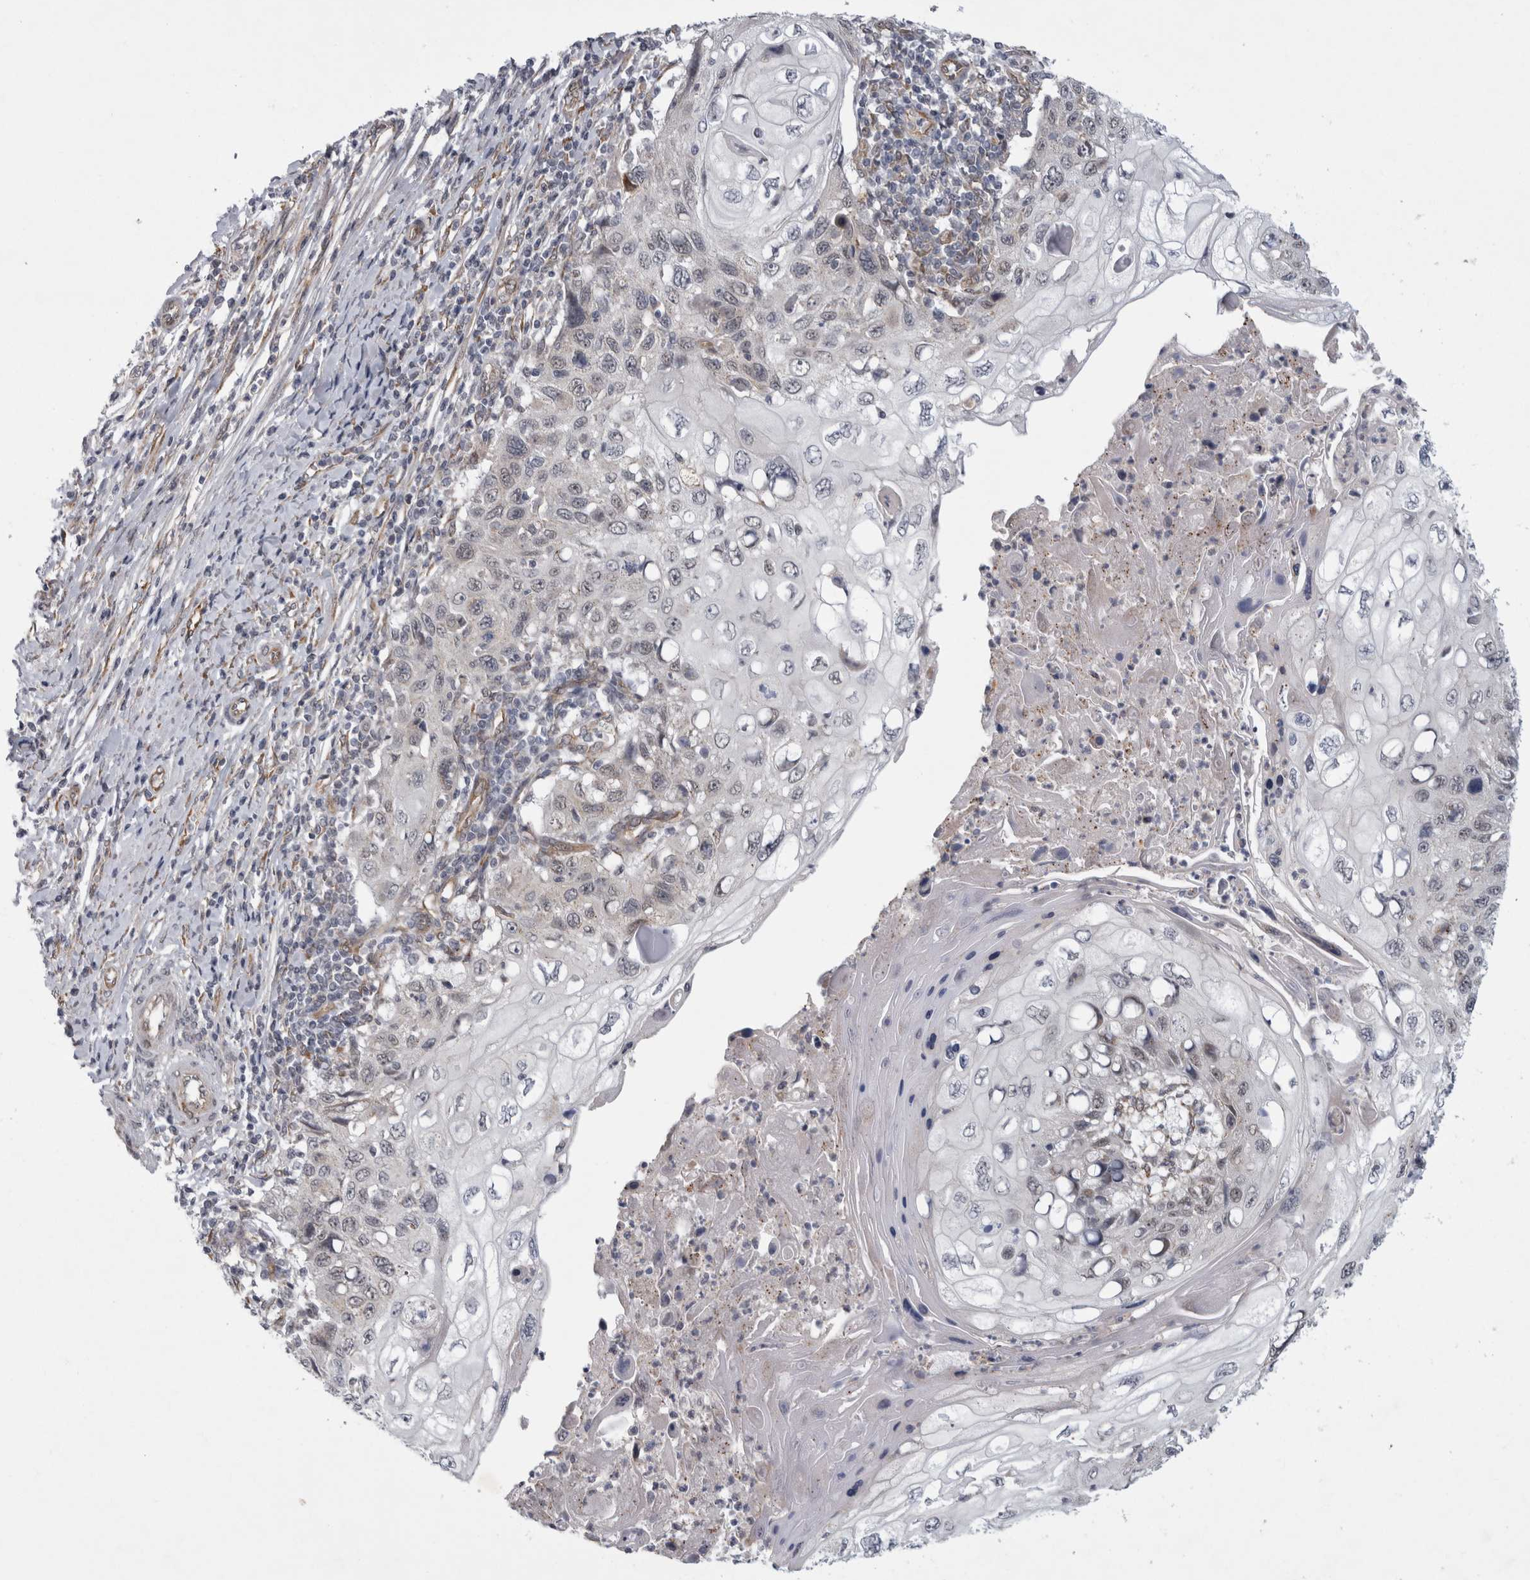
{"staining": {"intensity": "negative", "quantity": "none", "location": "none"}, "tissue": "cervical cancer", "cell_type": "Tumor cells", "image_type": "cancer", "snomed": [{"axis": "morphology", "description": "Squamous cell carcinoma, NOS"}, {"axis": "topography", "description": "Cervix"}], "caption": "Immunohistochemistry (IHC) image of human cervical cancer (squamous cell carcinoma) stained for a protein (brown), which exhibits no positivity in tumor cells. (Stains: DAB (3,3'-diaminobenzidine) immunohistochemistry with hematoxylin counter stain, Microscopy: brightfield microscopy at high magnification).", "gene": "PARP11", "patient": {"sex": "female", "age": 70}}